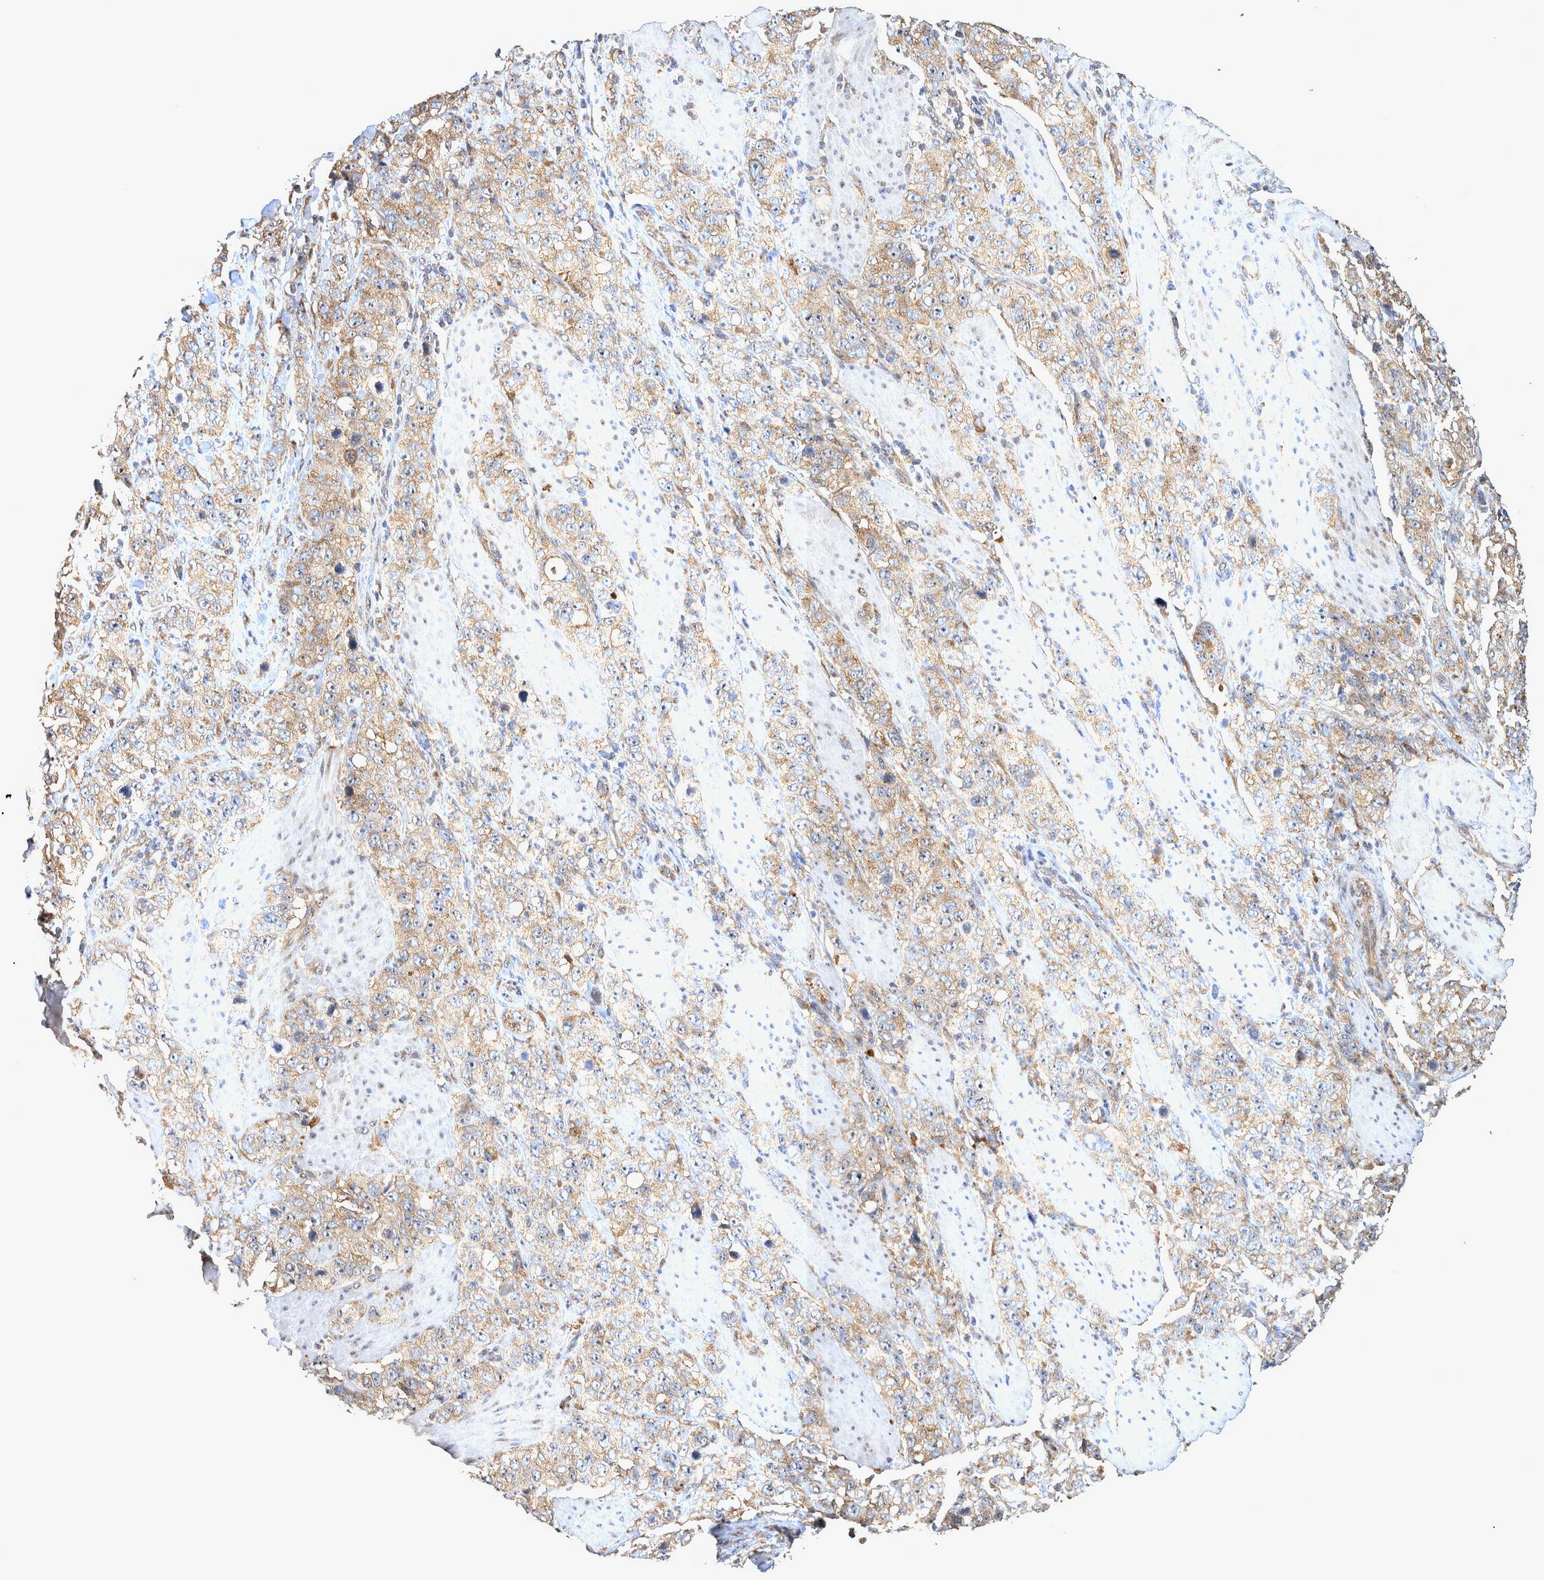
{"staining": {"intensity": "weak", "quantity": ">75%", "location": "cytoplasmic/membranous,nuclear"}, "tissue": "stomach cancer", "cell_type": "Tumor cells", "image_type": "cancer", "snomed": [{"axis": "morphology", "description": "Adenocarcinoma, NOS"}, {"axis": "topography", "description": "Stomach"}], "caption": "Weak cytoplasmic/membranous and nuclear protein positivity is seen in about >75% of tumor cells in stomach cancer (adenocarcinoma). (Brightfield microscopy of DAB IHC at high magnification).", "gene": "ATXN2", "patient": {"sex": "male", "age": 48}}